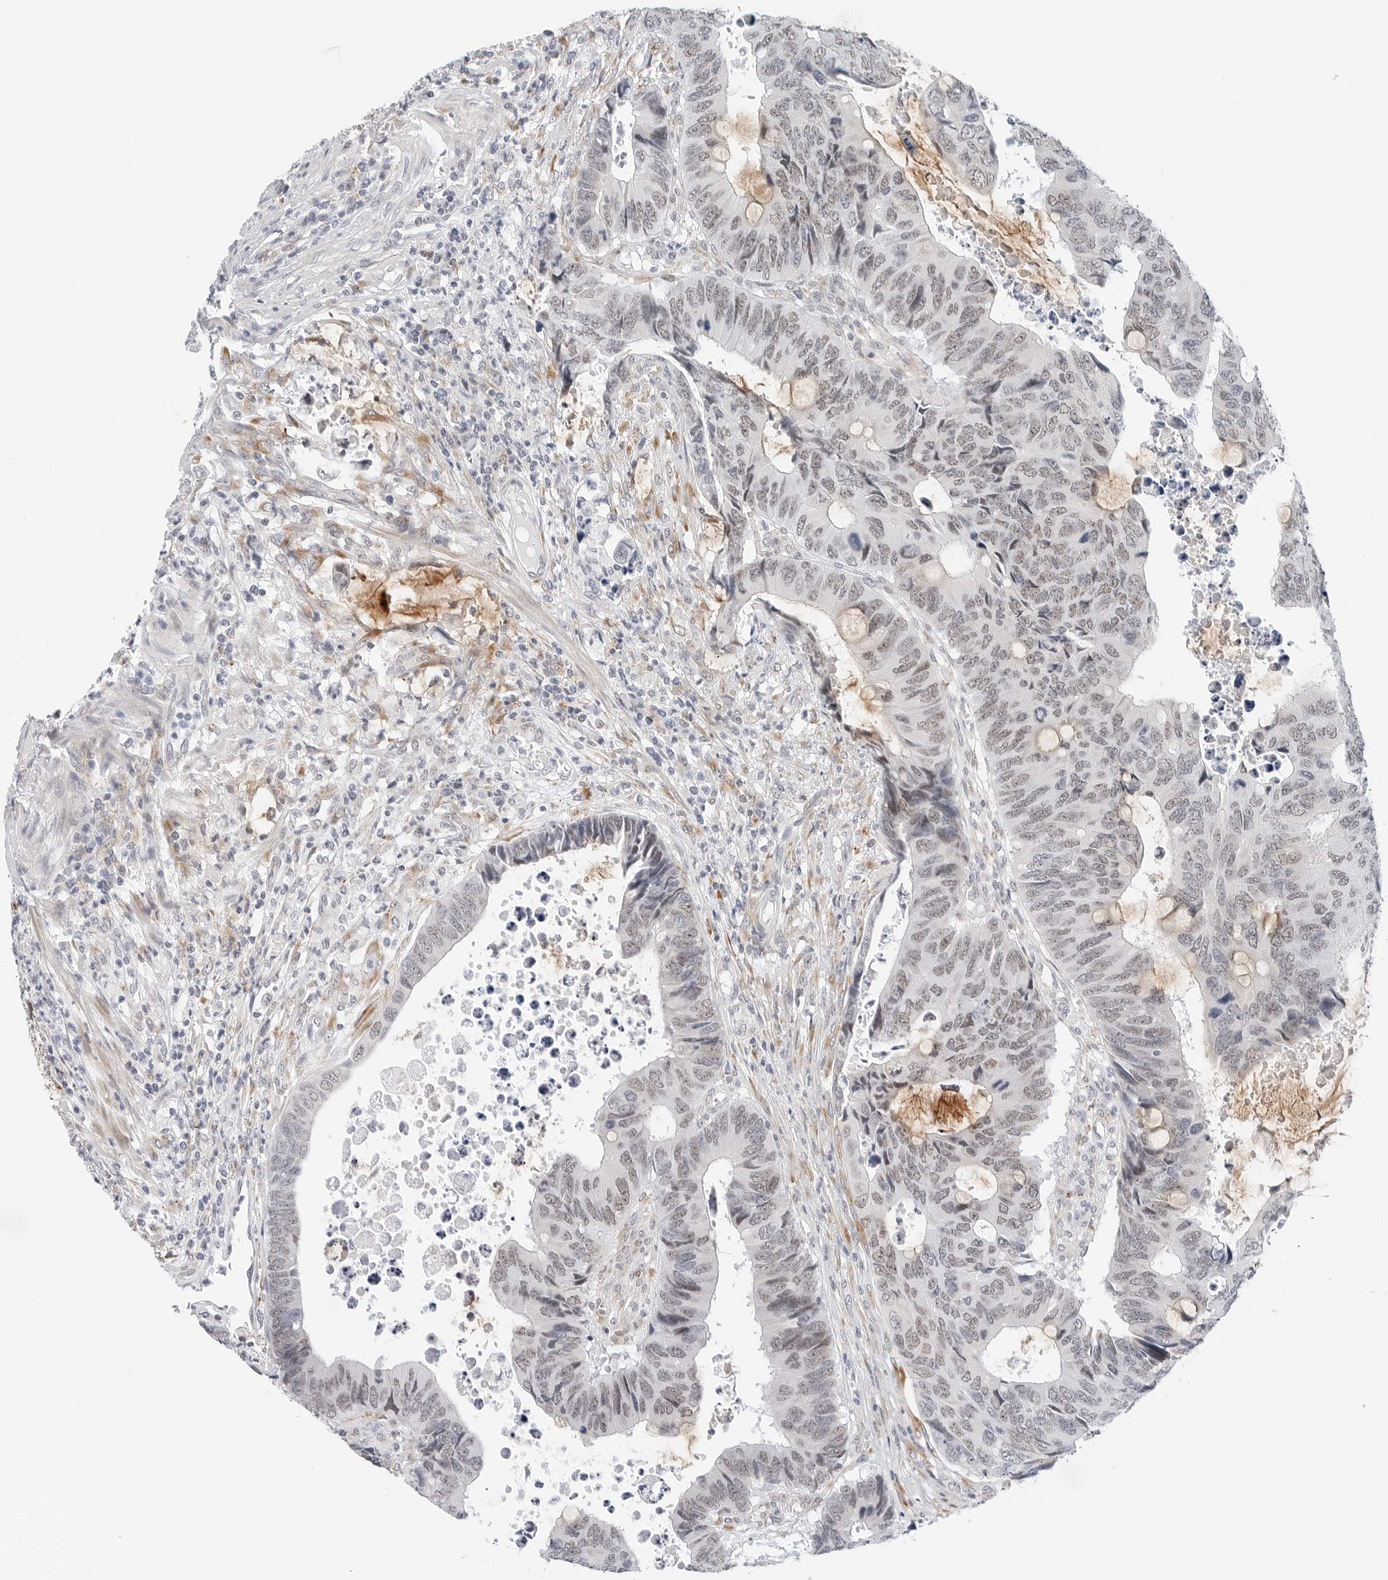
{"staining": {"intensity": "weak", "quantity": "<25%", "location": "nuclear"}, "tissue": "colorectal cancer", "cell_type": "Tumor cells", "image_type": "cancer", "snomed": [{"axis": "morphology", "description": "Adenocarcinoma, NOS"}, {"axis": "topography", "description": "Rectum"}], "caption": "Photomicrograph shows no protein expression in tumor cells of adenocarcinoma (colorectal) tissue.", "gene": "TSEN2", "patient": {"sex": "male", "age": 84}}